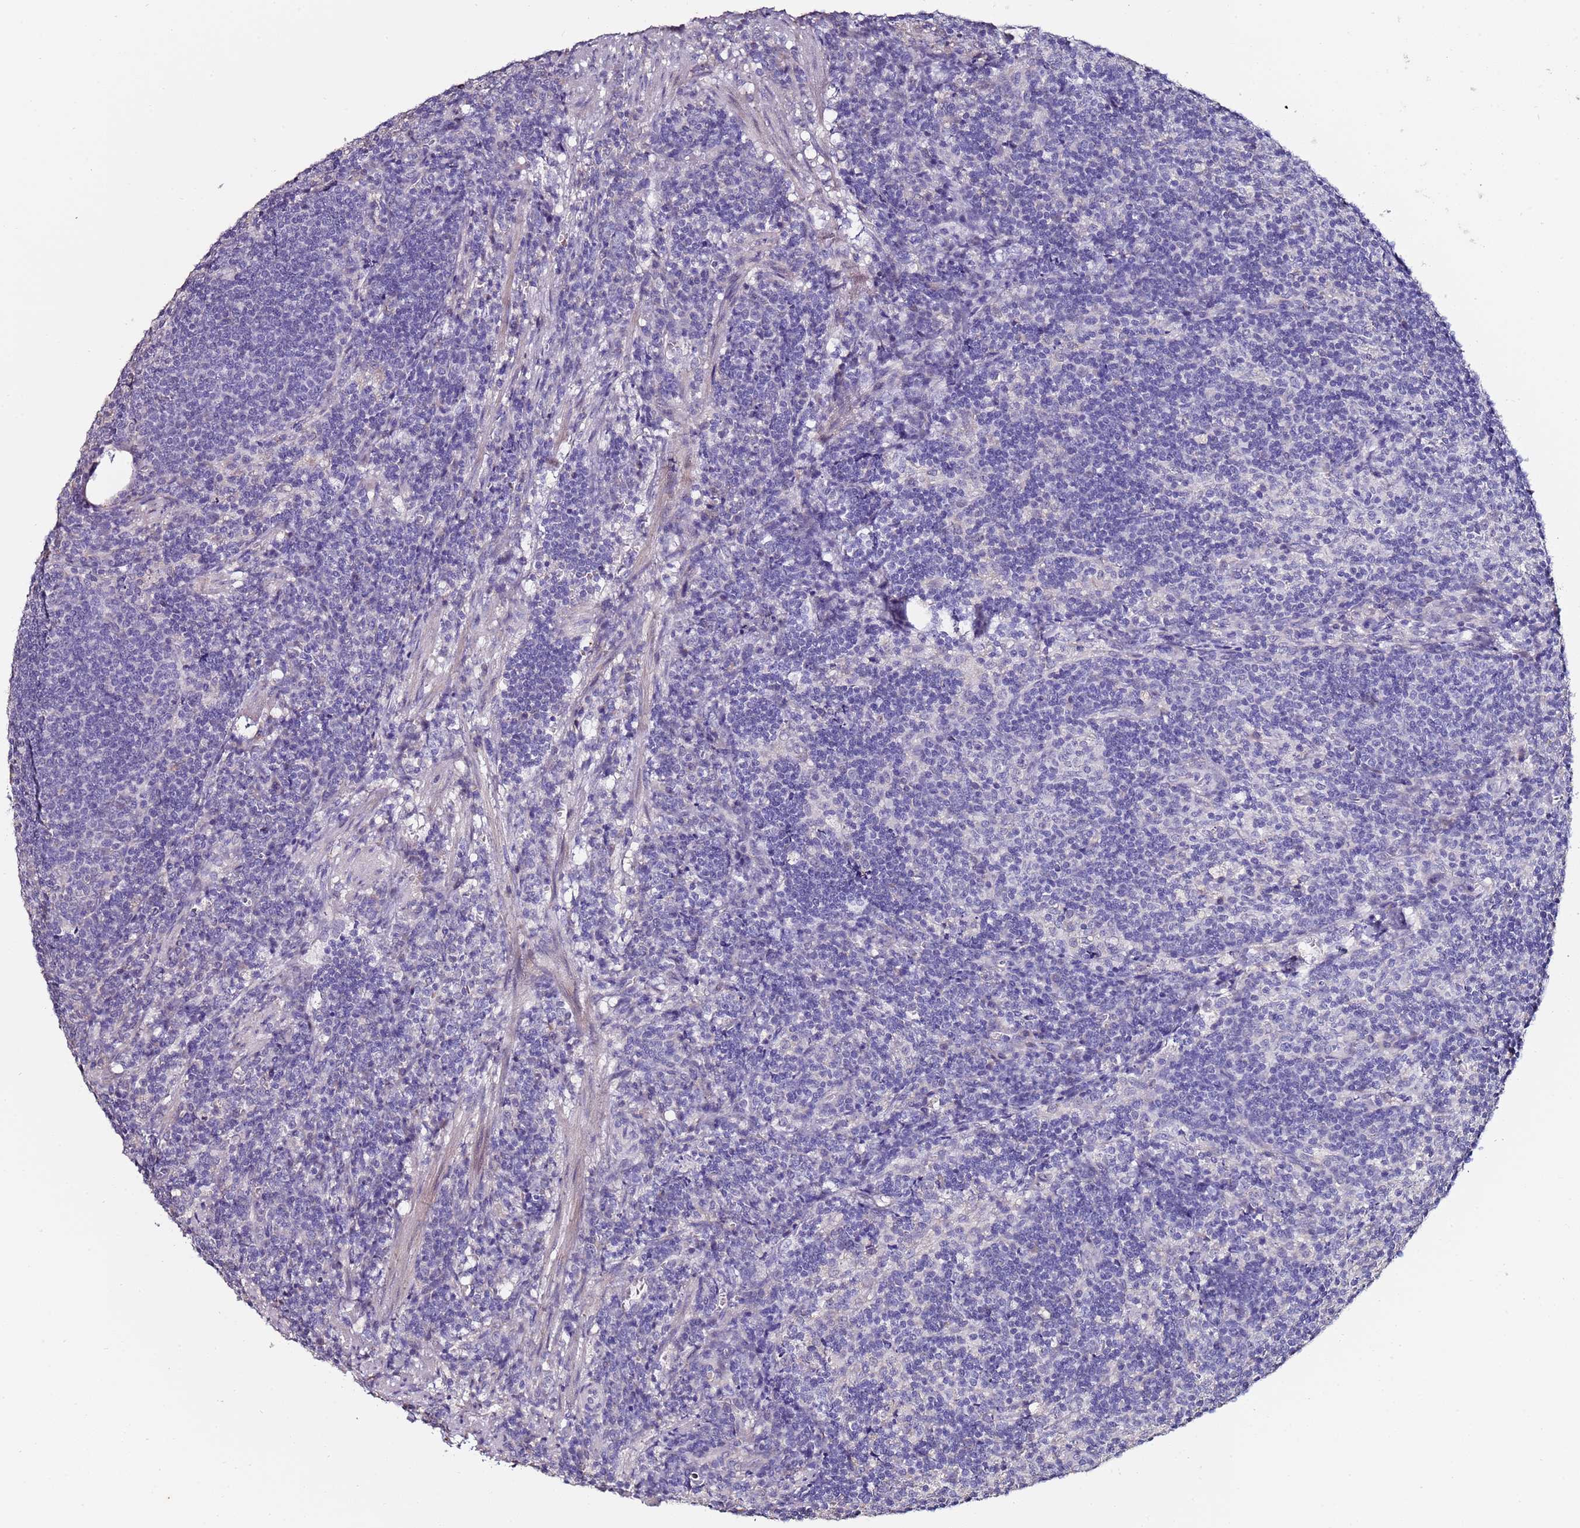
{"staining": {"intensity": "negative", "quantity": "none", "location": "none"}, "tissue": "lymph node", "cell_type": "Germinal center cells", "image_type": "normal", "snomed": [{"axis": "morphology", "description": "Normal tissue, NOS"}, {"axis": "topography", "description": "Lymph node"}], "caption": "Protein analysis of benign lymph node reveals no significant expression in germinal center cells. (DAB (3,3'-diaminobenzidine) immunohistochemistry, high magnification).", "gene": "C3orf80", "patient": {"sex": "female", "age": 30}}